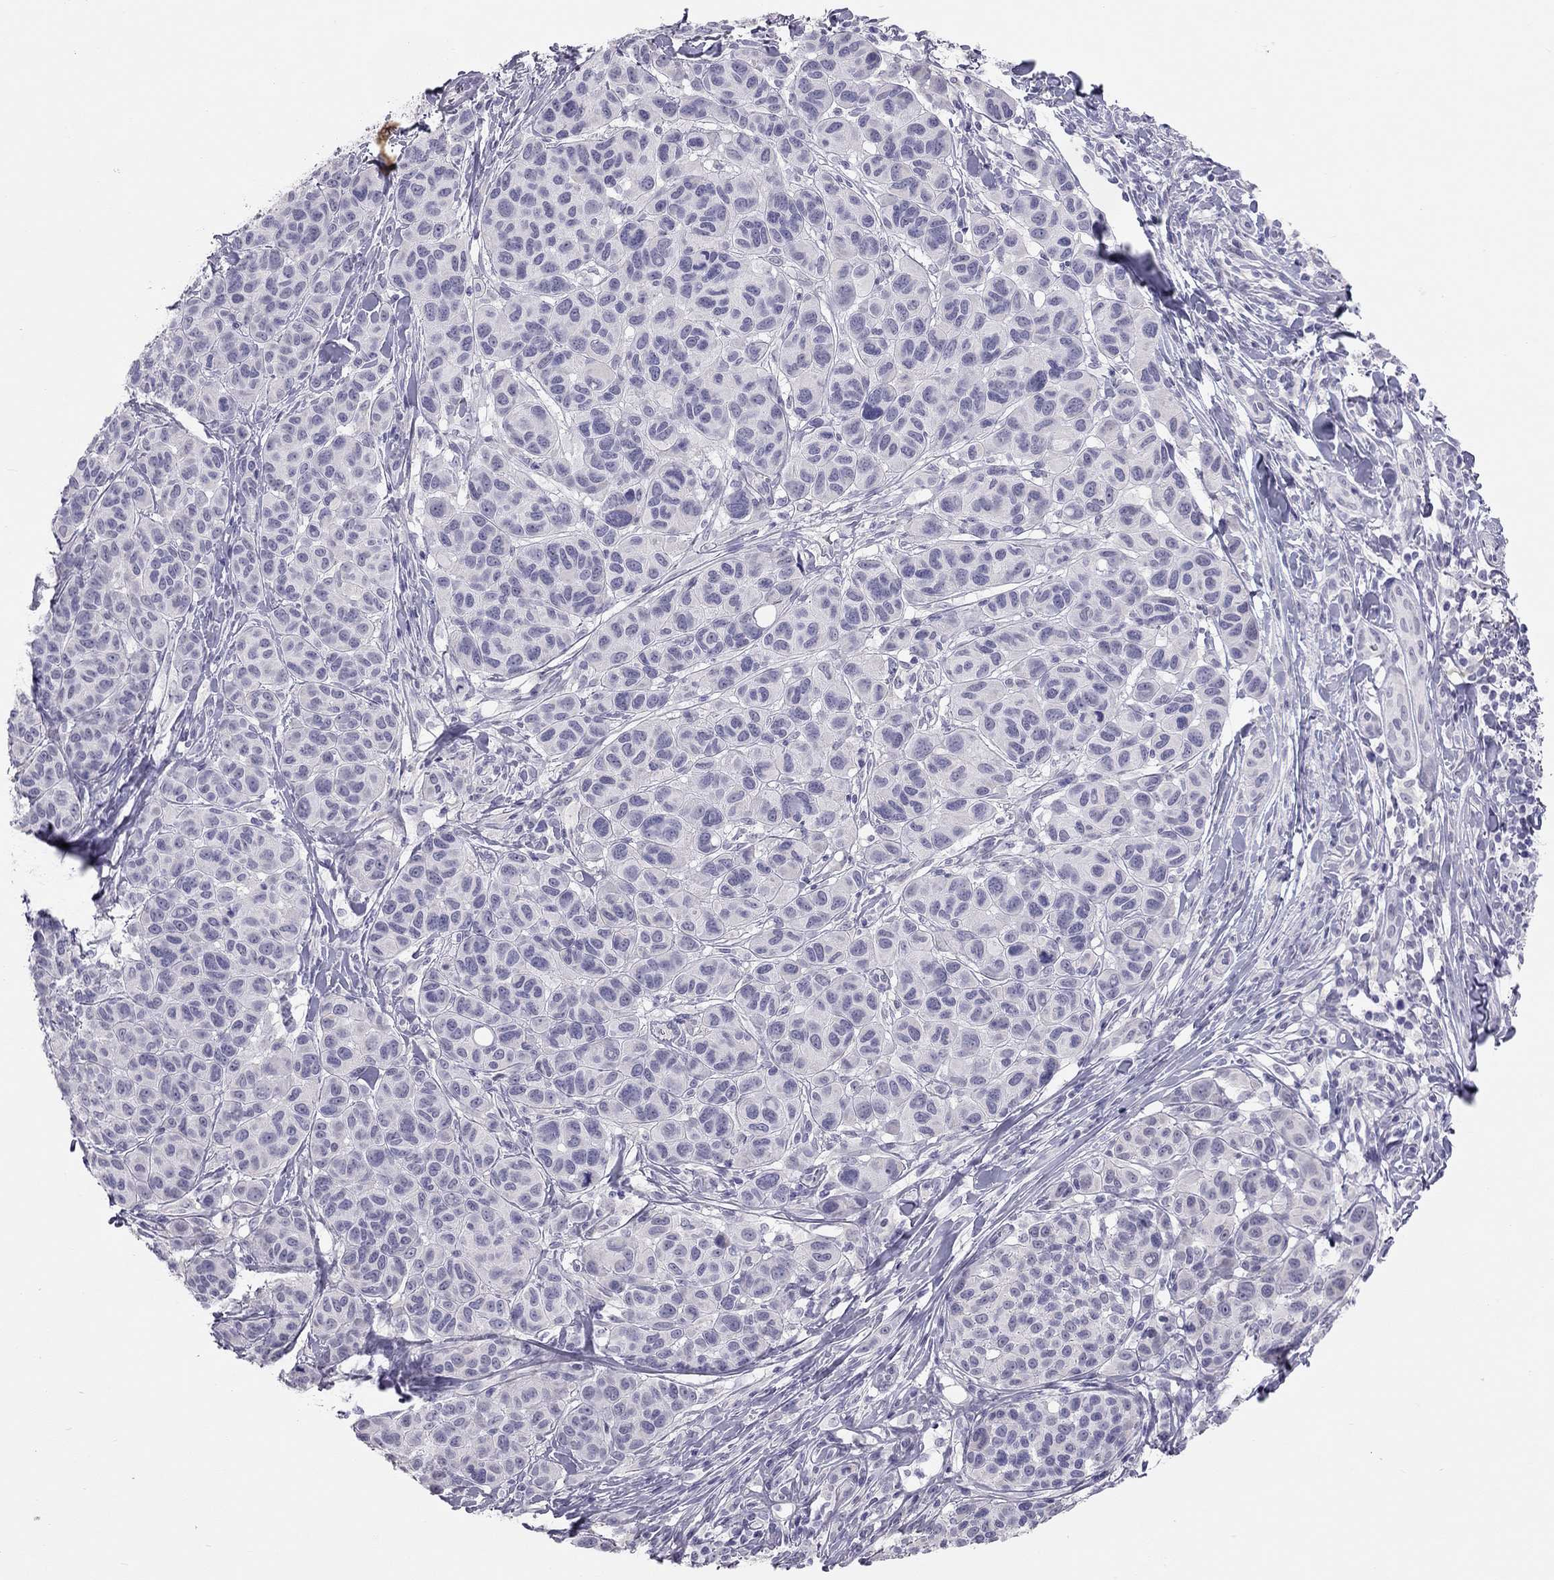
{"staining": {"intensity": "negative", "quantity": "none", "location": "none"}, "tissue": "melanoma", "cell_type": "Tumor cells", "image_type": "cancer", "snomed": [{"axis": "morphology", "description": "Malignant melanoma, NOS"}, {"axis": "topography", "description": "Skin"}], "caption": "High magnification brightfield microscopy of melanoma stained with DAB (3,3'-diaminobenzidine) (brown) and counterstained with hematoxylin (blue): tumor cells show no significant positivity.", "gene": "SPATA12", "patient": {"sex": "male", "age": 79}}